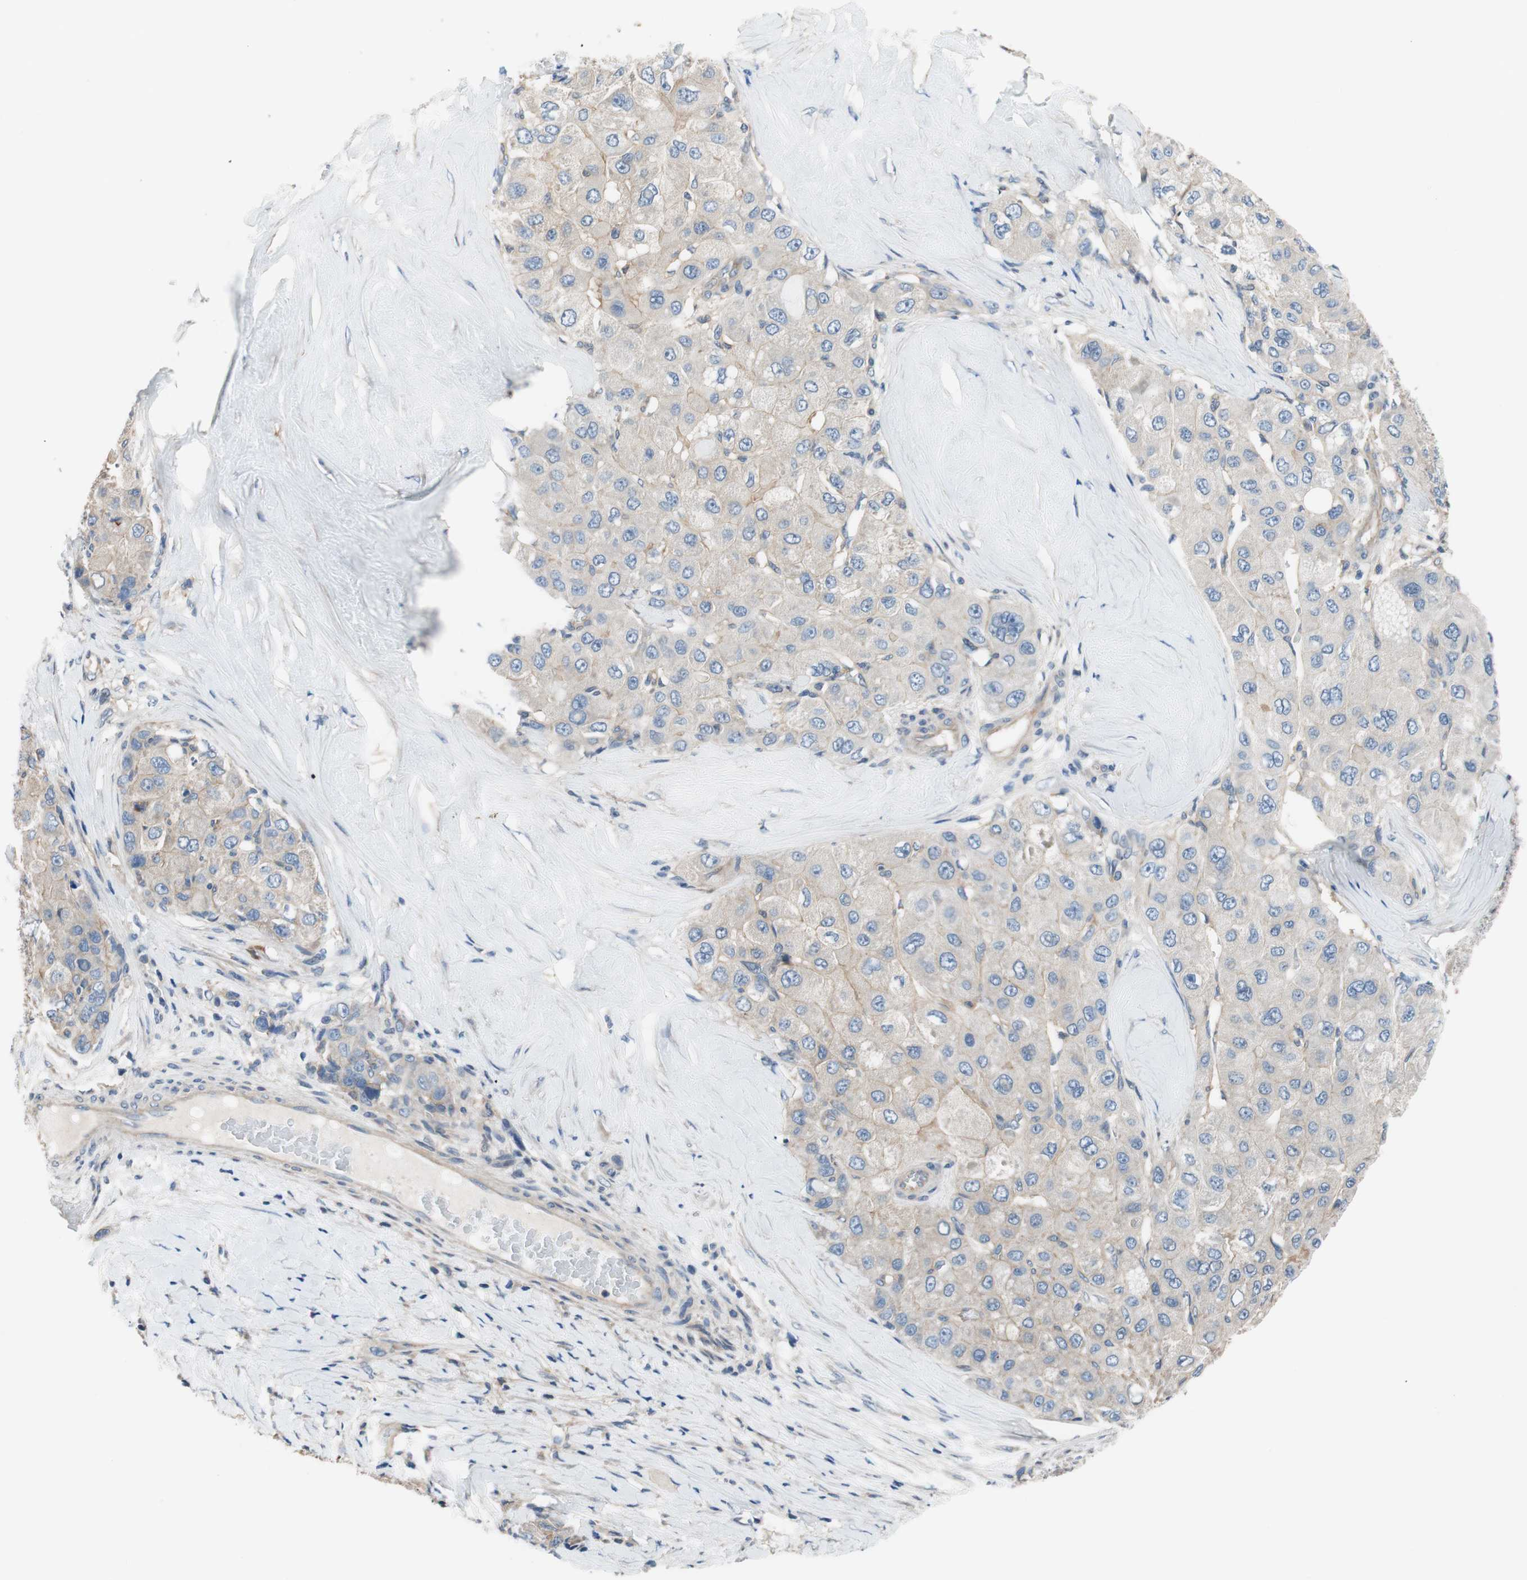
{"staining": {"intensity": "weak", "quantity": ">75%", "location": "cytoplasmic/membranous"}, "tissue": "liver cancer", "cell_type": "Tumor cells", "image_type": "cancer", "snomed": [{"axis": "morphology", "description": "Carcinoma, Hepatocellular, NOS"}, {"axis": "topography", "description": "Liver"}], "caption": "Protein analysis of hepatocellular carcinoma (liver) tissue shows weak cytoplasmic/membranous expression in about >75% of tumor cells. Ihc stains the protein in brown and the nuclei are stained blue.", "gene": "CALML3", "patient": {"sex": "male", "age": 80}}